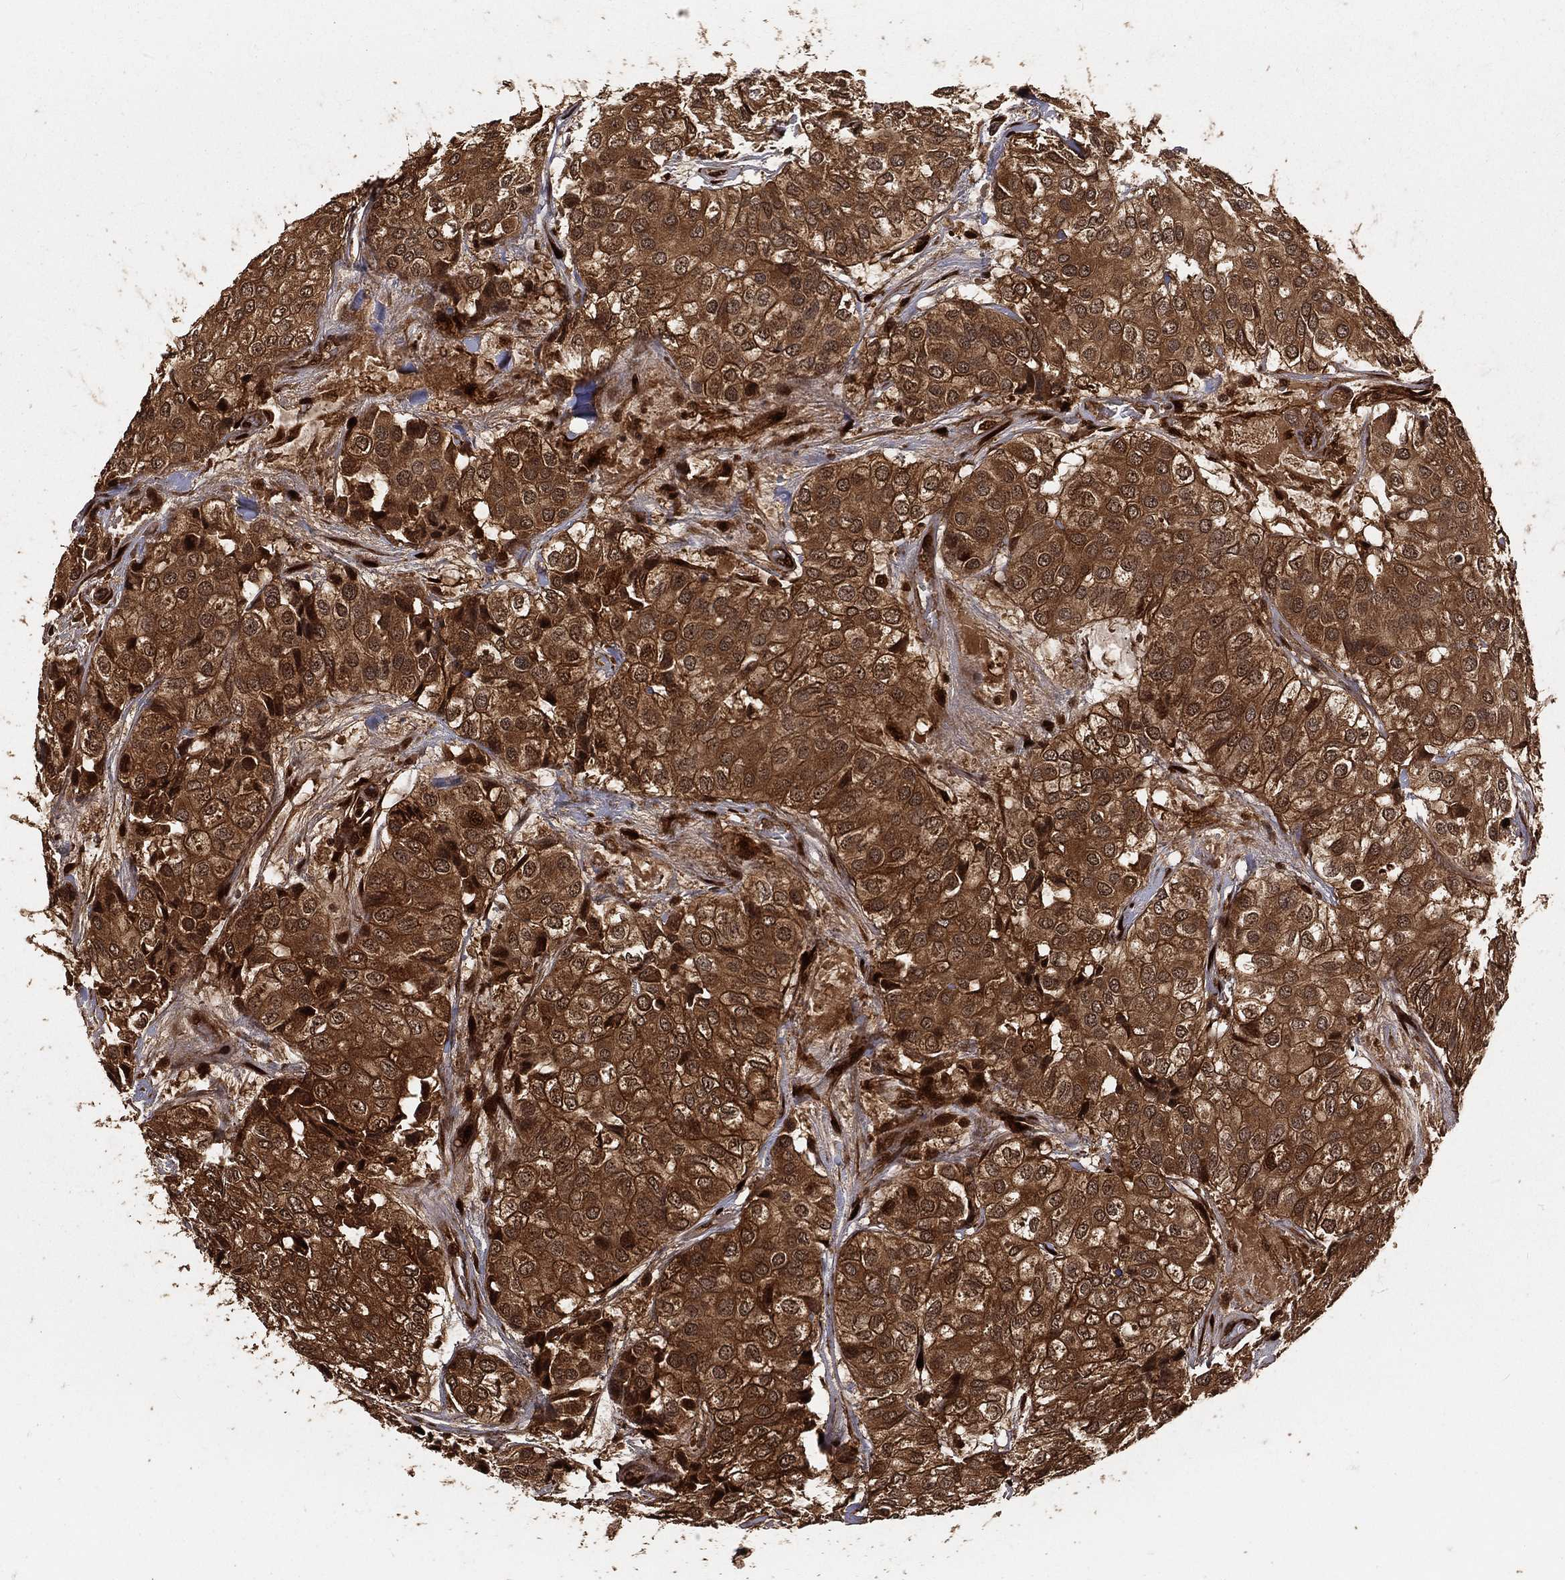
{"staining": {"intensity": "strong", "quantity": ">75%", "location": "cytoplasmic/membranous,nuclear"}, "tissue": "urothelial cancer", "cell_type": "Tumor cells", "image_type": "cancer", "snomed": [{"axis": "morphology", "description": "Urothelial carcinoma, High grade"}, {"axis": "topography", "description": "Urinary bladder"}], "caption": "High-power microscopy captured an IHC photomicrograph of urothelial cancer, revealing strong cytoplasmic/membranous and nuclear staining in about >75% of tumor cells.", "gene": "MAPK1", "patient": {"sex": "male", "age": 73}}